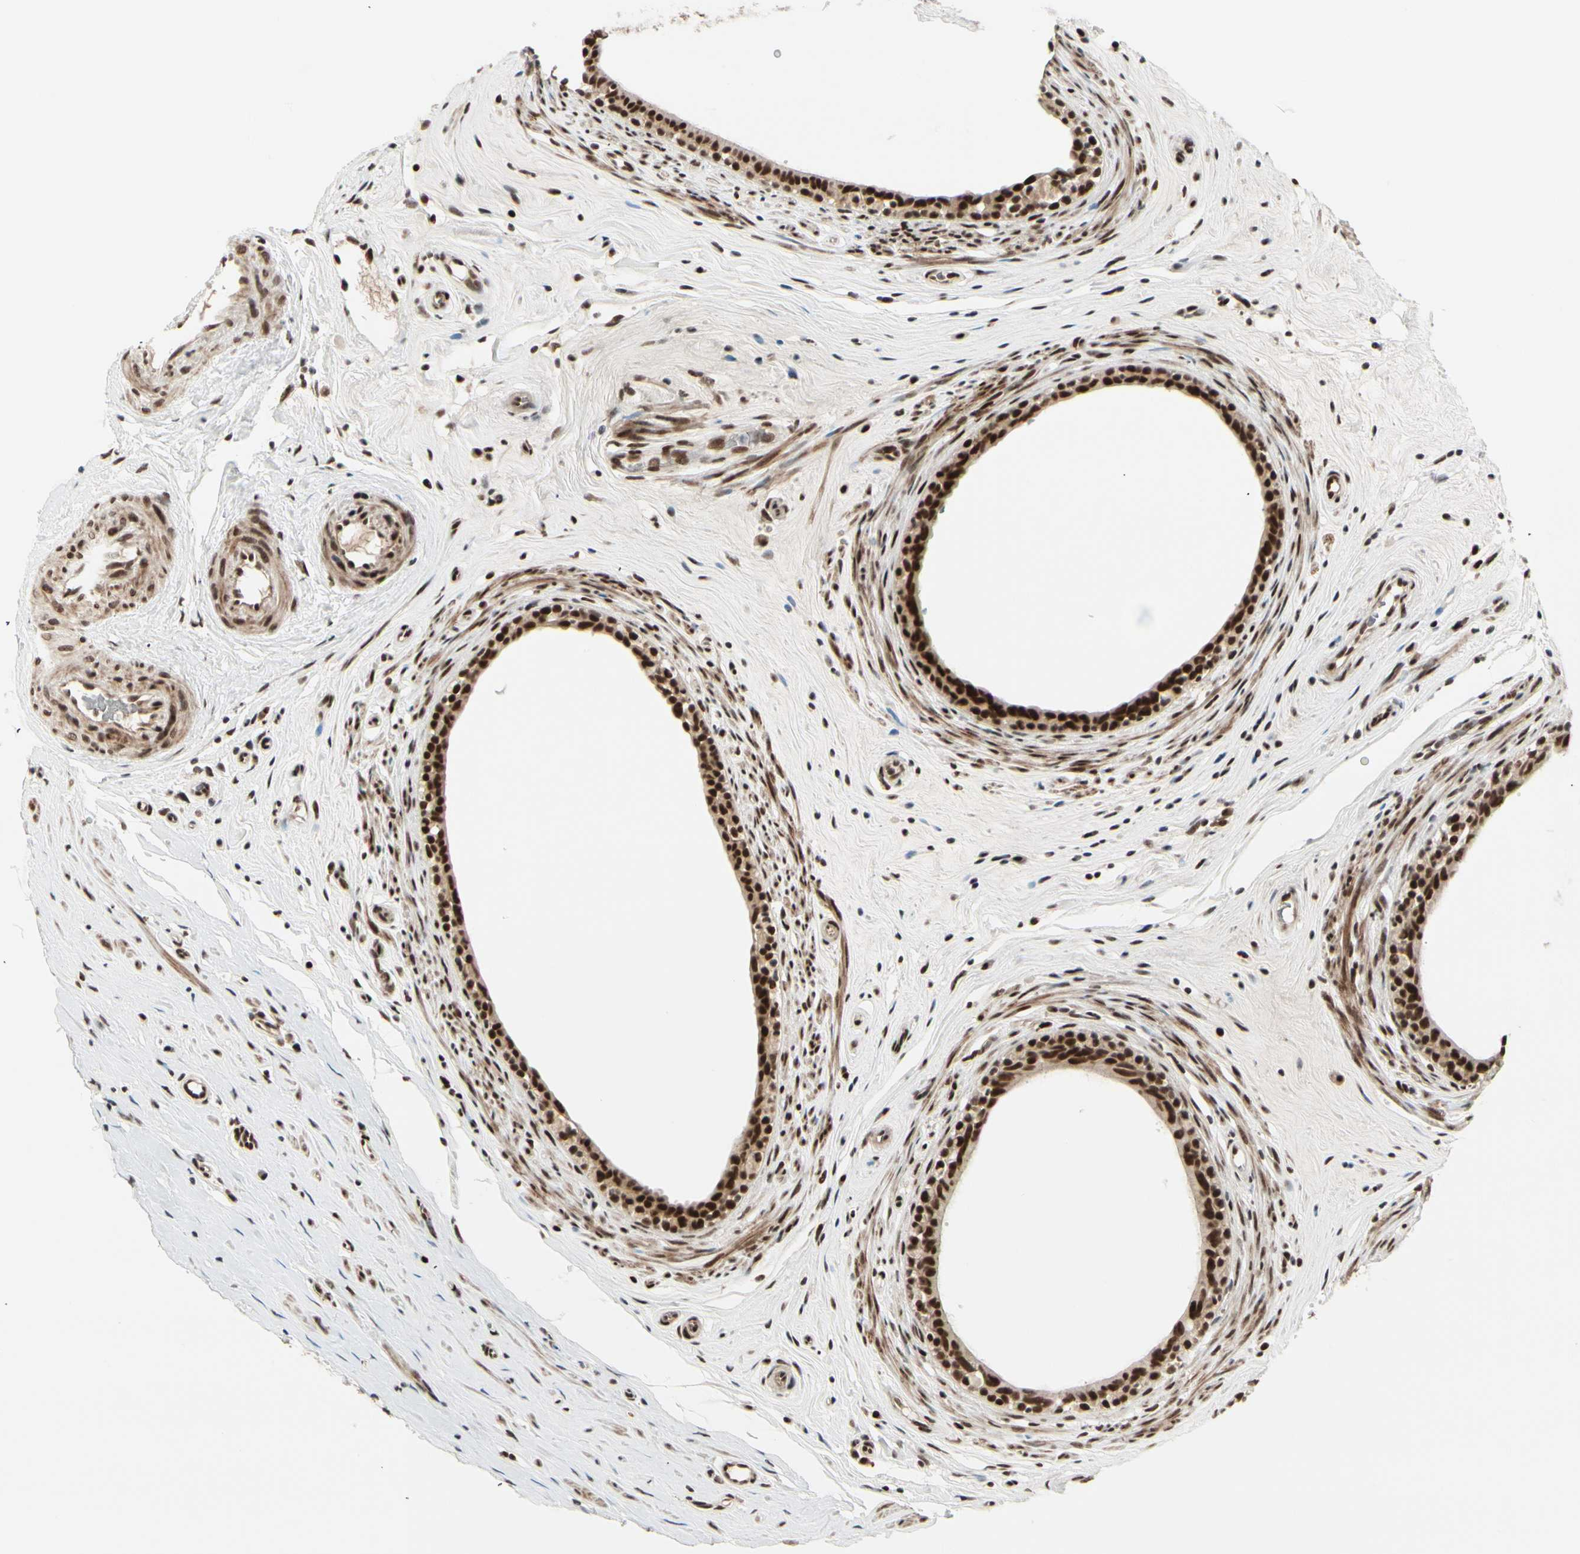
{"staining": {"intensity": "strong", "quantity": ">75%", "location": "nuclear"}, "tissue": "epididymis", "cell_type": "Glandular cells", "image_type": "normal", "snomed": [{"axis": "morphology", "description": "Normal tissue, NOS"}, {"axis": "morphology", "description": "Inflammation, NOS"}, {"axis": "topography", "description": "Epididymis"}], "caption": "IHC (DAB) staining of normal human epididymis demonstrates strong nuclear protein positivity in about >75% of glandular cells.", "gene": "CHAMP1", "patient": {"sex": "male", "age": 84}}